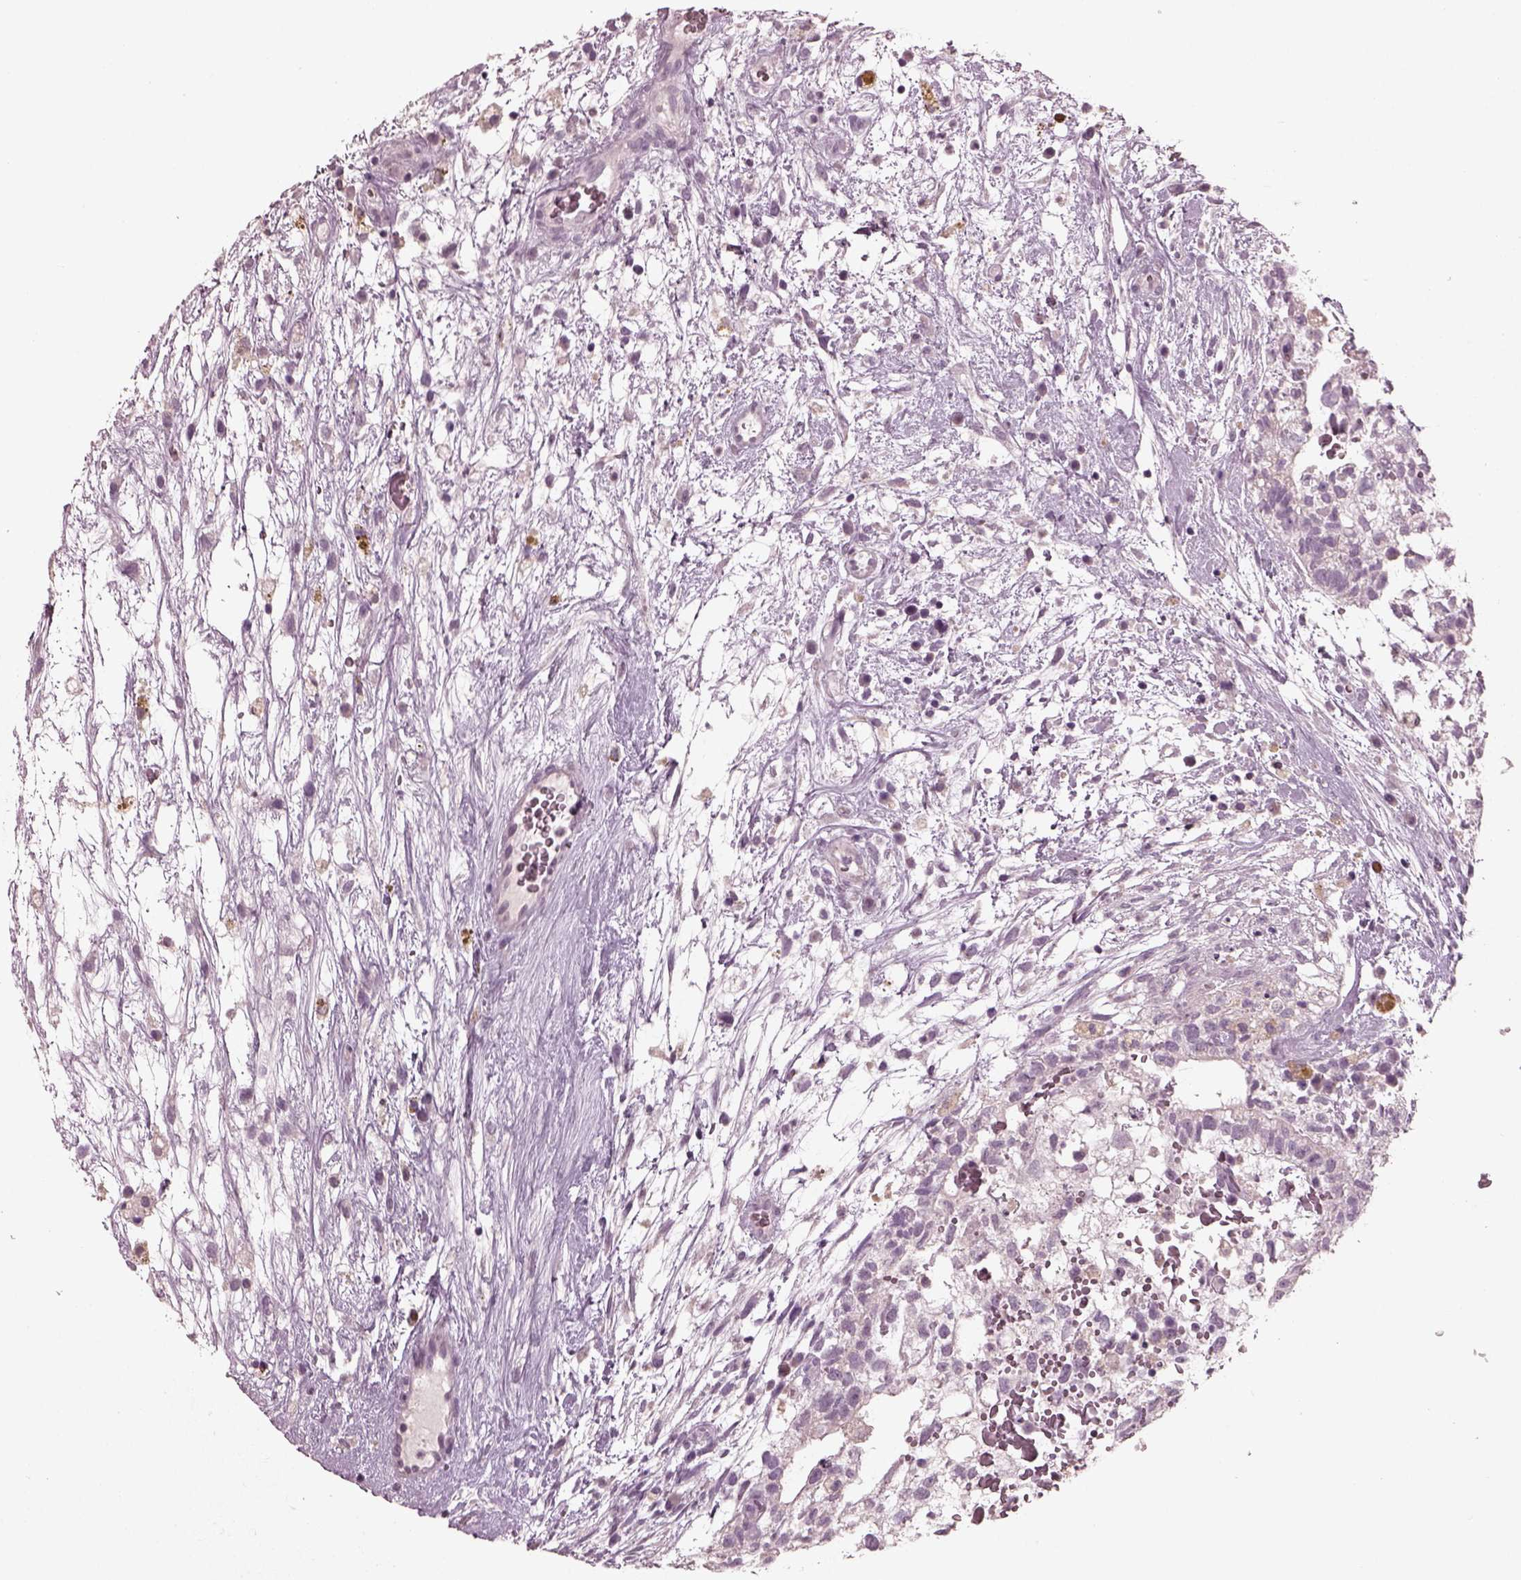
{"staining": {"intensity": "negative", "quantity": "none", "location": "none"}, "tissue": "testis cancer", "cell_type": "Tumor cells", "image_type": "cancer", "snomed": [{"axis": "morphology", "description": "Normal tissue, NOS"}, {"axis": "morphology", "description": "Carcinoma, Embryonal, NOS"}, {"axis": "topography", "description": "Testis"}], "caption": "The immunohistochemistry micrograph has no significant positivity in tumor cells of testis embryonal carcinoma tissue. (Stains: DAB (3,3'-diaminobenzidine) immunohistochemistry with hematoxylin counter stain, Microscopy: brightfield microscopy at high magnification).", "gene": "RCVRN", "patient": {"sex": "male", "age": 32}}